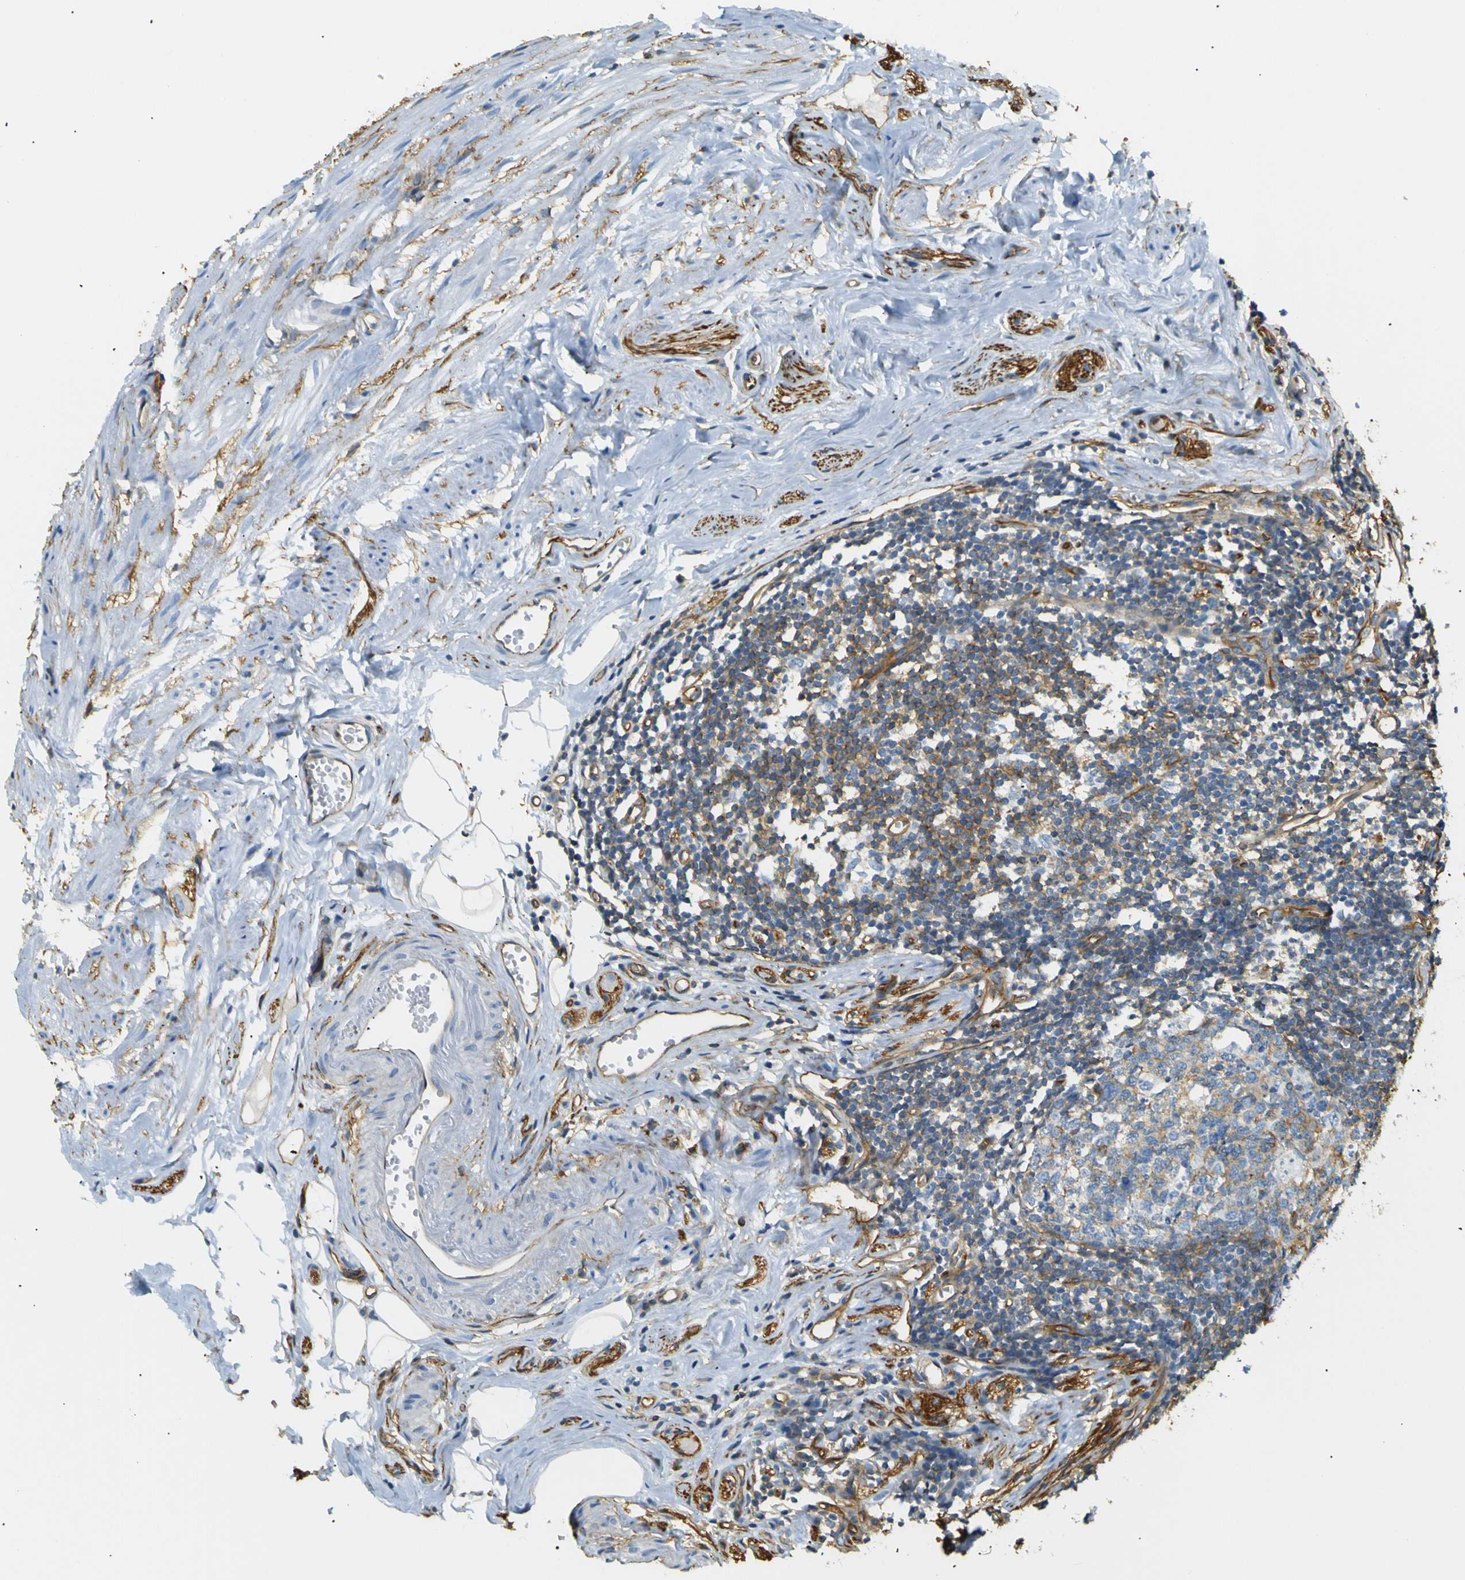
{"staining": {"intensity": "strong", "quantity": ">75%", "location": "cytoplasmic/membranous"}, "tissue": "appendix", "cell_type": "Glandular cells", "image_type": "normal", "snomed": [{"axis": "morphology", "description": "Normal tissue, NOS"}, {"axis": "topography", "description": "Appendix"}], "caption": "Protein positivity by IHC reveals strong cytoplasmic/membranous expression in about >75% of glandular cells in unremarkable appendix.", "gene": "SPTBN1", "patient": {"sex": "female", "age": 77}}